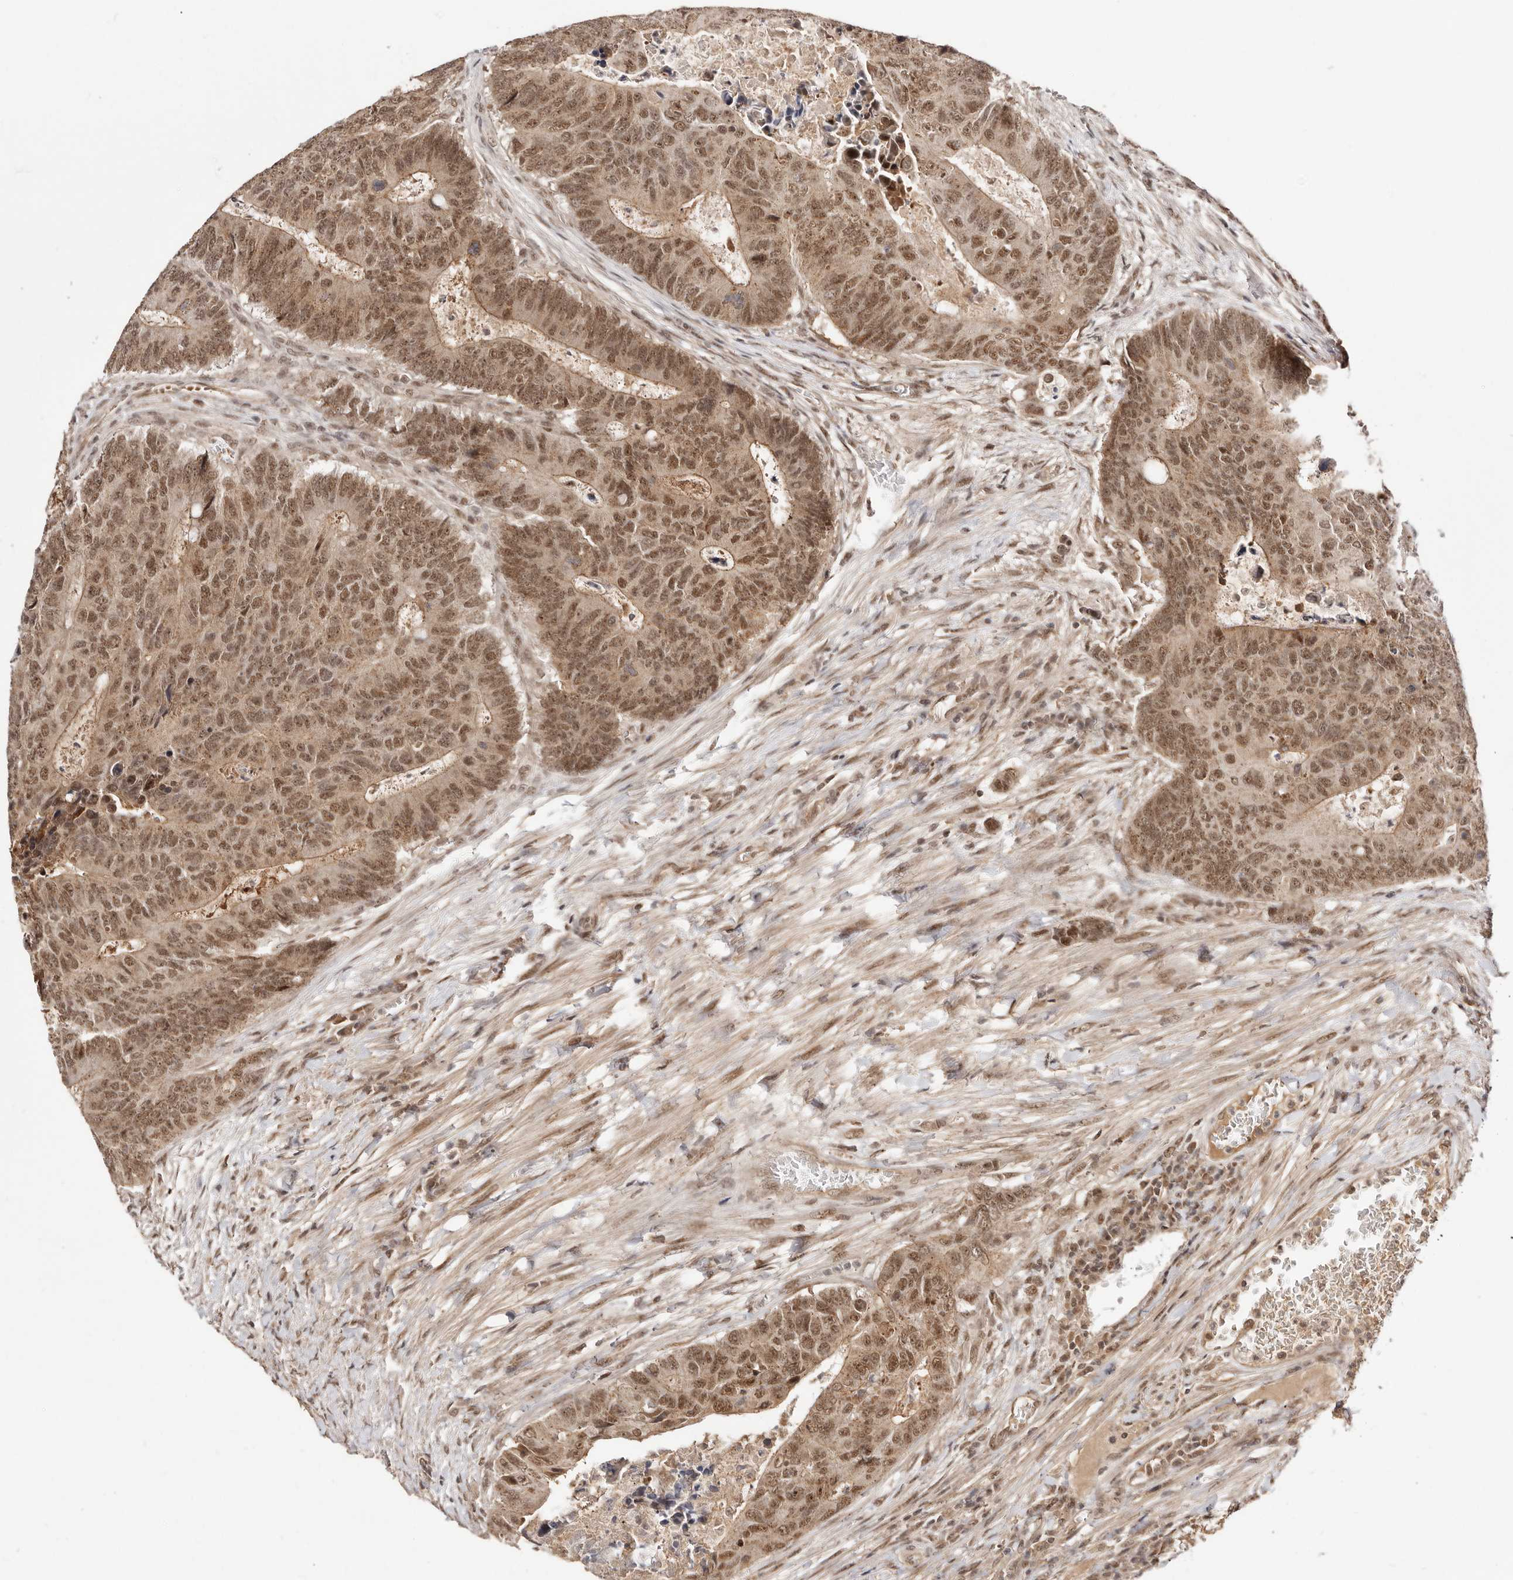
{"staining": {"intensity": "moderate", "quantity": ">75%", "location": "nuclear"}, "tissue": "colorectal cancer", "cell_type": "Tumor cells", "image_type": "cancer", "snomed": [{"axis": "morphology", "description": "Adenocarcinoma, NOS"}, {"axis": "topography", "description": "Colon"}], "caption": "Immunohistochemical staining of colorectal adenocarcinoma reveals medium levels of moderate nuclear expression in about >75% of tumor cells. The protein of interest is shown in brown color, while the nuclei are stained blue.", "gene": "MED8", "patient": {"sex": "male", "age": 87}}